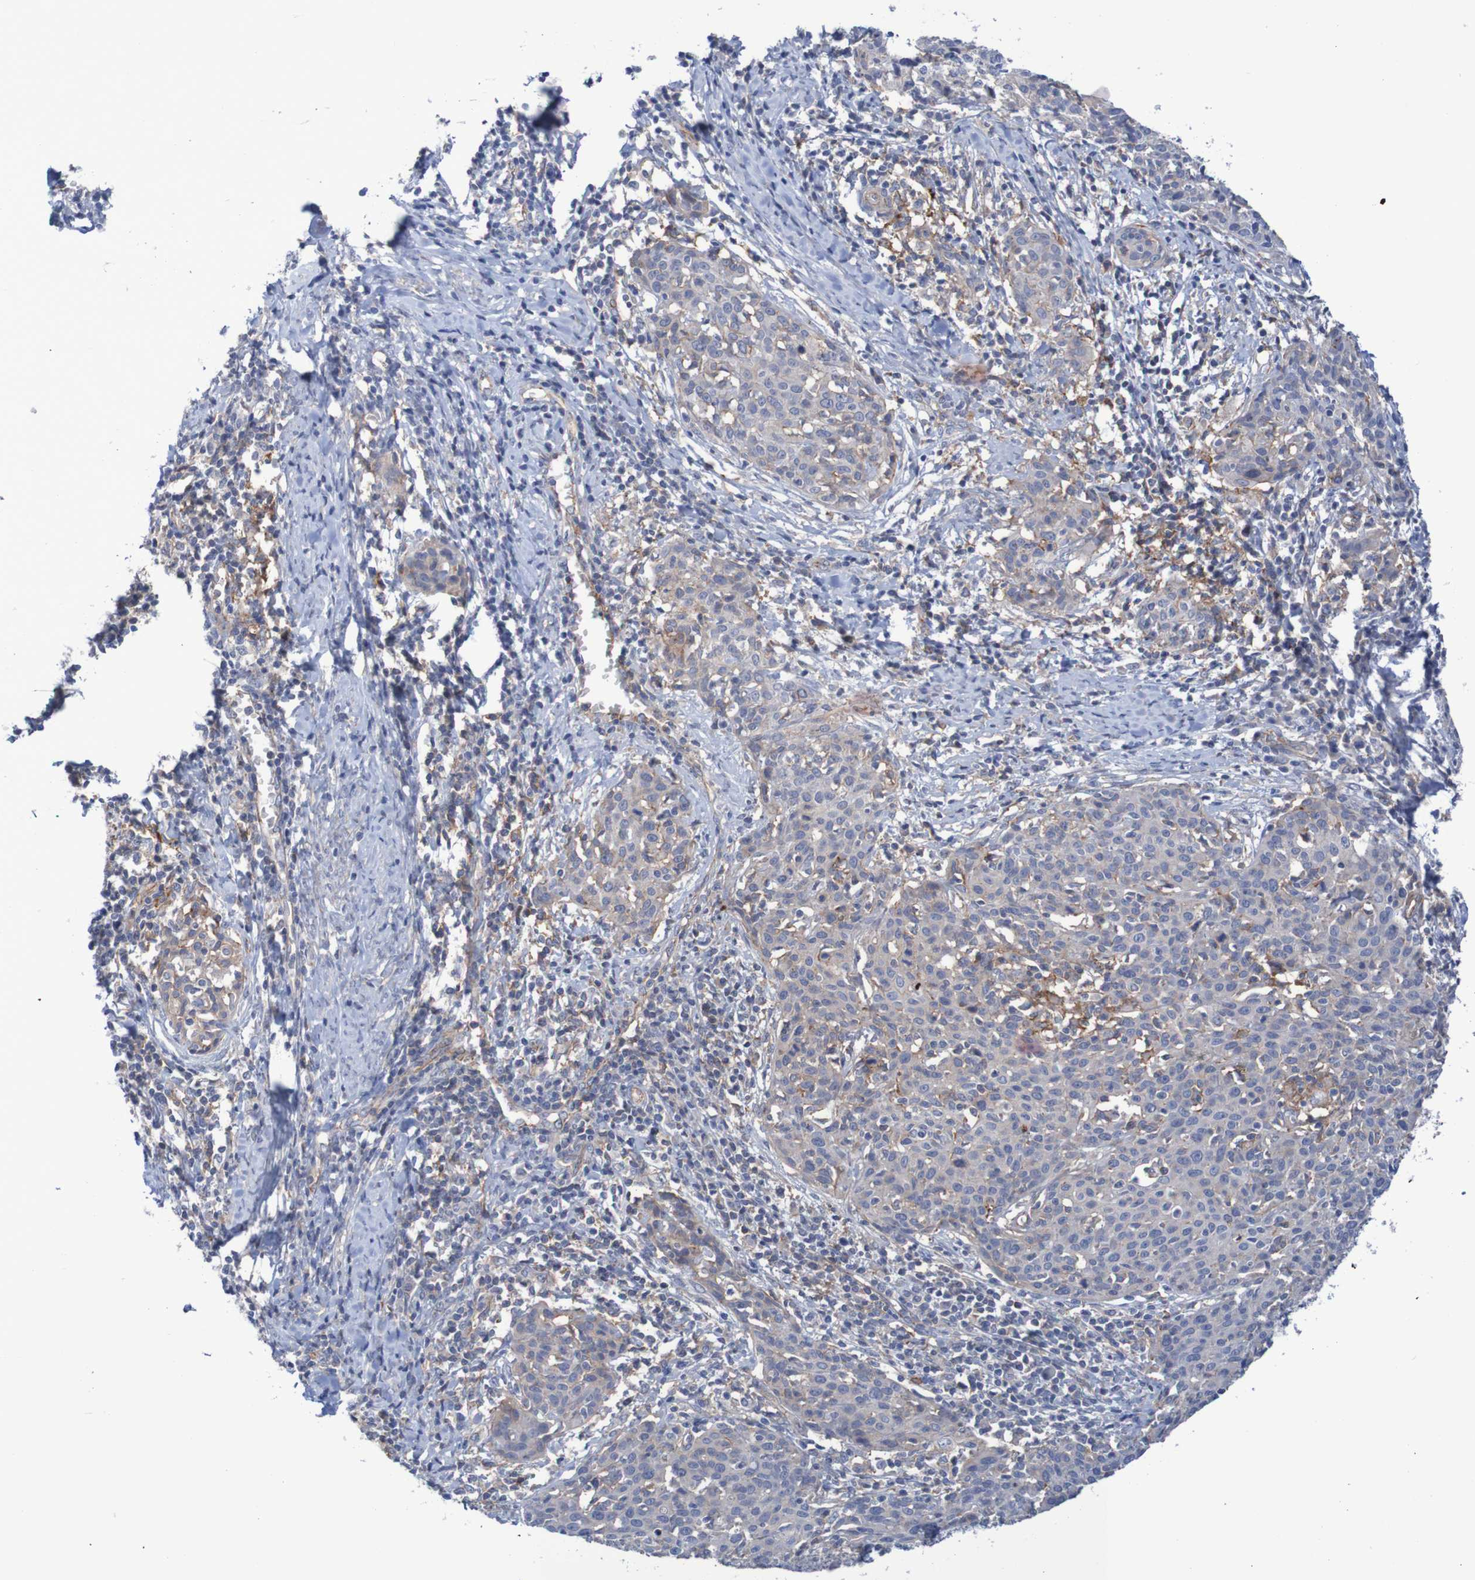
{"staining": {"intensity": "weak", "quantity": "<25%", "location": "cytoplasmic/membranous"}, "tissue": "cervical cancer", "cell_type": "Tumor cells", "image_type": "cancer", "snomed": [{"axis": "morphology", "description": "Squamous cell carcinoma, NOS"}, {"axis": "topography", "description": "Cervix"}], "caption": "Immunohistochemistry of human cervical cancer (squamous cell carcinoma) displays no expression in tumor cells. (DAB immunohistochemistry (IHC) with hematoxylin counter stain).", "gene": "NECTIN2", "patient": {"sex": "female", "age": 38}}